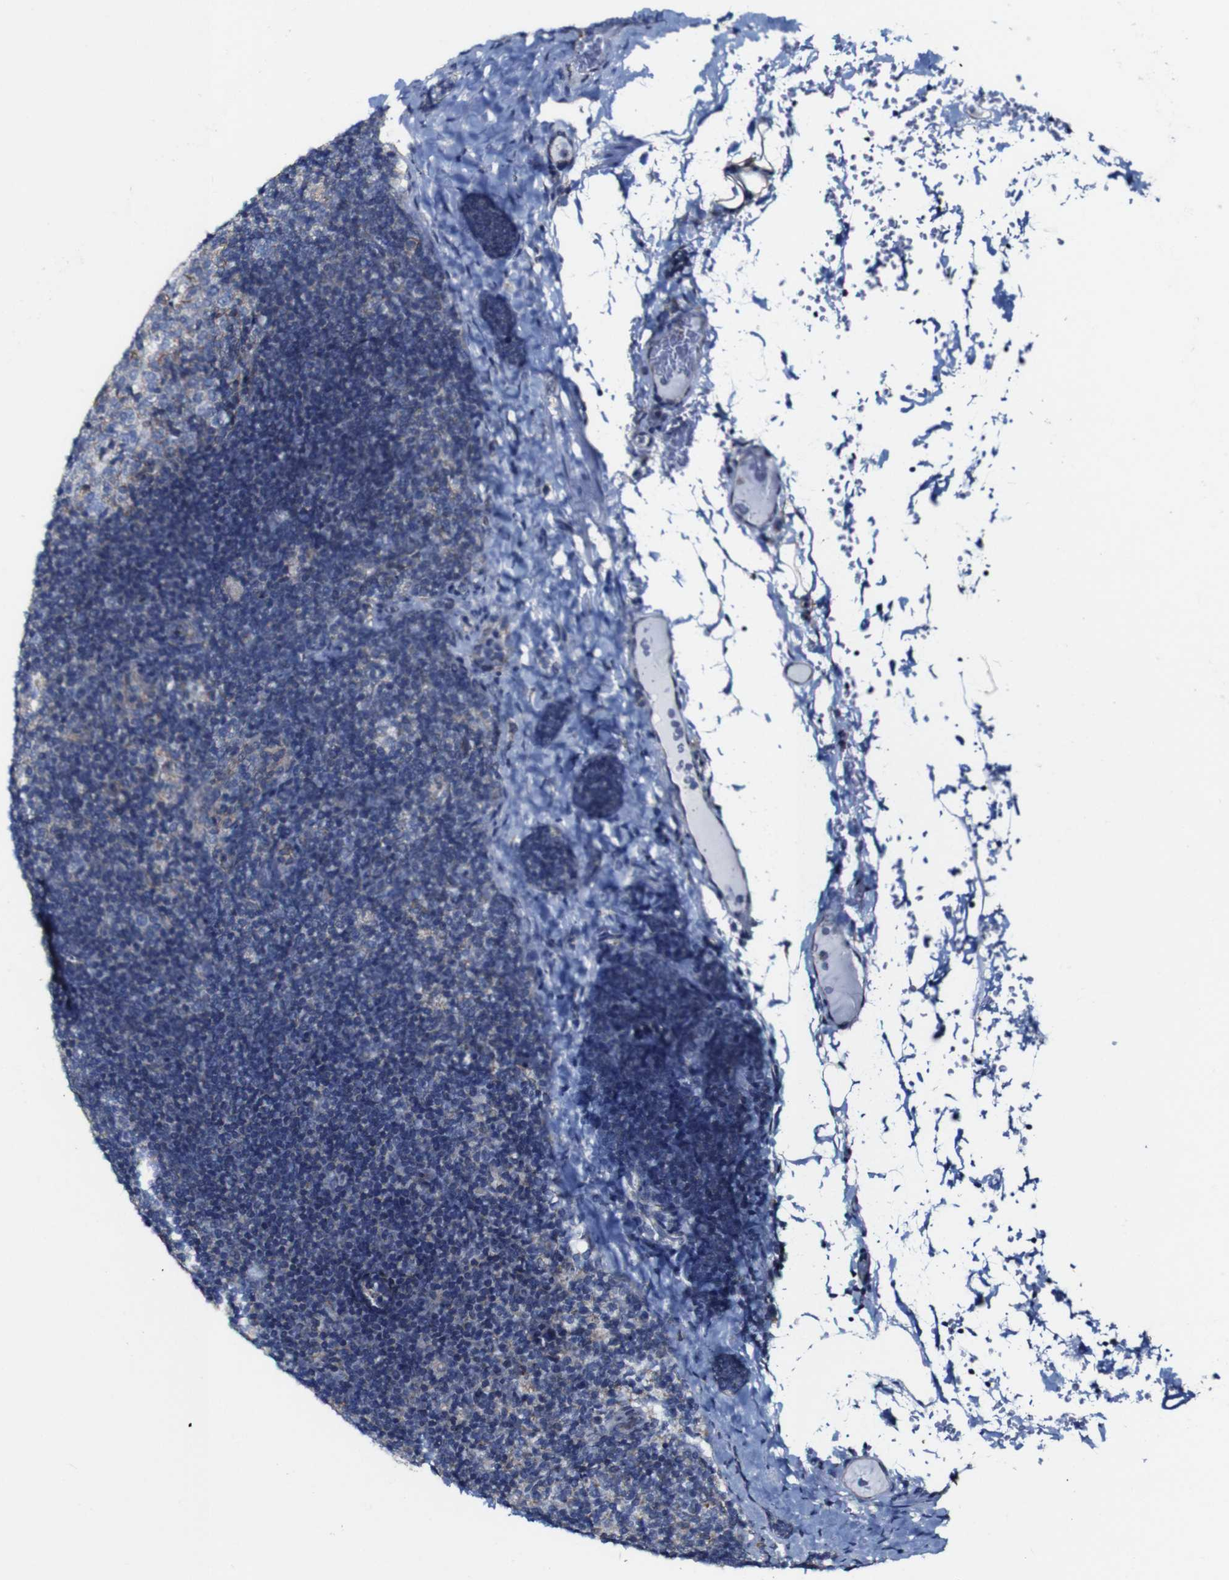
{"staining": {"intensity": "moderate", "quantity": "<25%", "location": "cytoplasmic/membranous"}, "tissue": "lymph node", "cell_type": "Germinal center cells", "image_type": "normal", "snomed": [{"axis": "morphology", "description": "Normal tissue, NOS"}, {"axis": "topography", "description": "Lymph node"}], "caption": "Immunohistochemistry micrograph of normal lymph node stained for a protein (brown), which demonstrates low levels of moderate cytoplasmic/membranous positivity in approximately <25% of germinal center cells.", "gene": "CSF1R", "patient": {"sex": "female", "age": 14}}